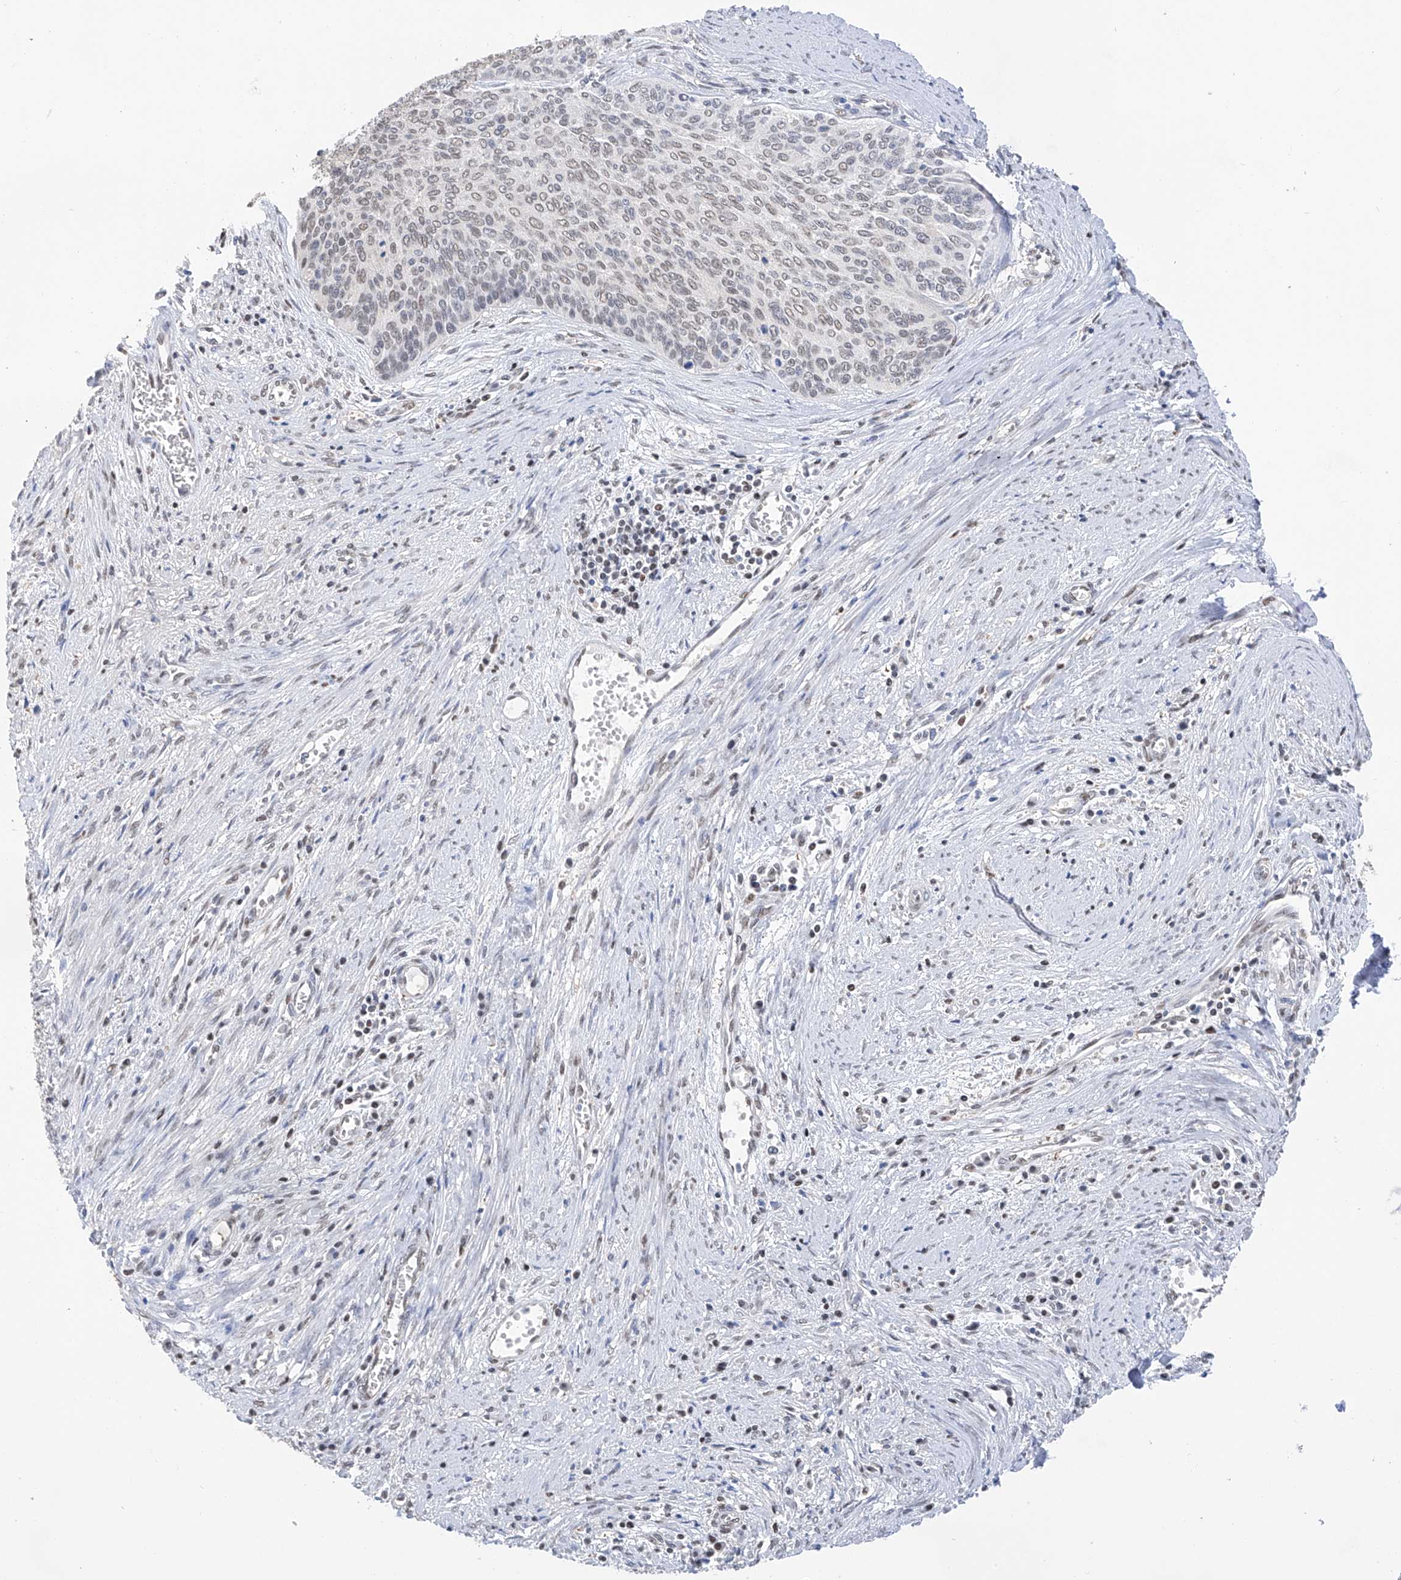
{"staining": {"intensity": "weak", "quantity": "<25%", "location": "nuclear"}, "tissue": "cervical cancer", "cell_type": "Tumor cells", "image_type": "cancer", "snomed": [{"axis": "morphology", "description": "Squamous cell carcinoma, NOS"}, {"axis": "topography", "description": "Cervix"}], "caption": "DAB immunohistochemical staining of human cervical squamous cell carcinoma demonstrates no significant expression in tumor cells.", "gene": "PMM1", "patient": {"sex": "female", "age": 55}}